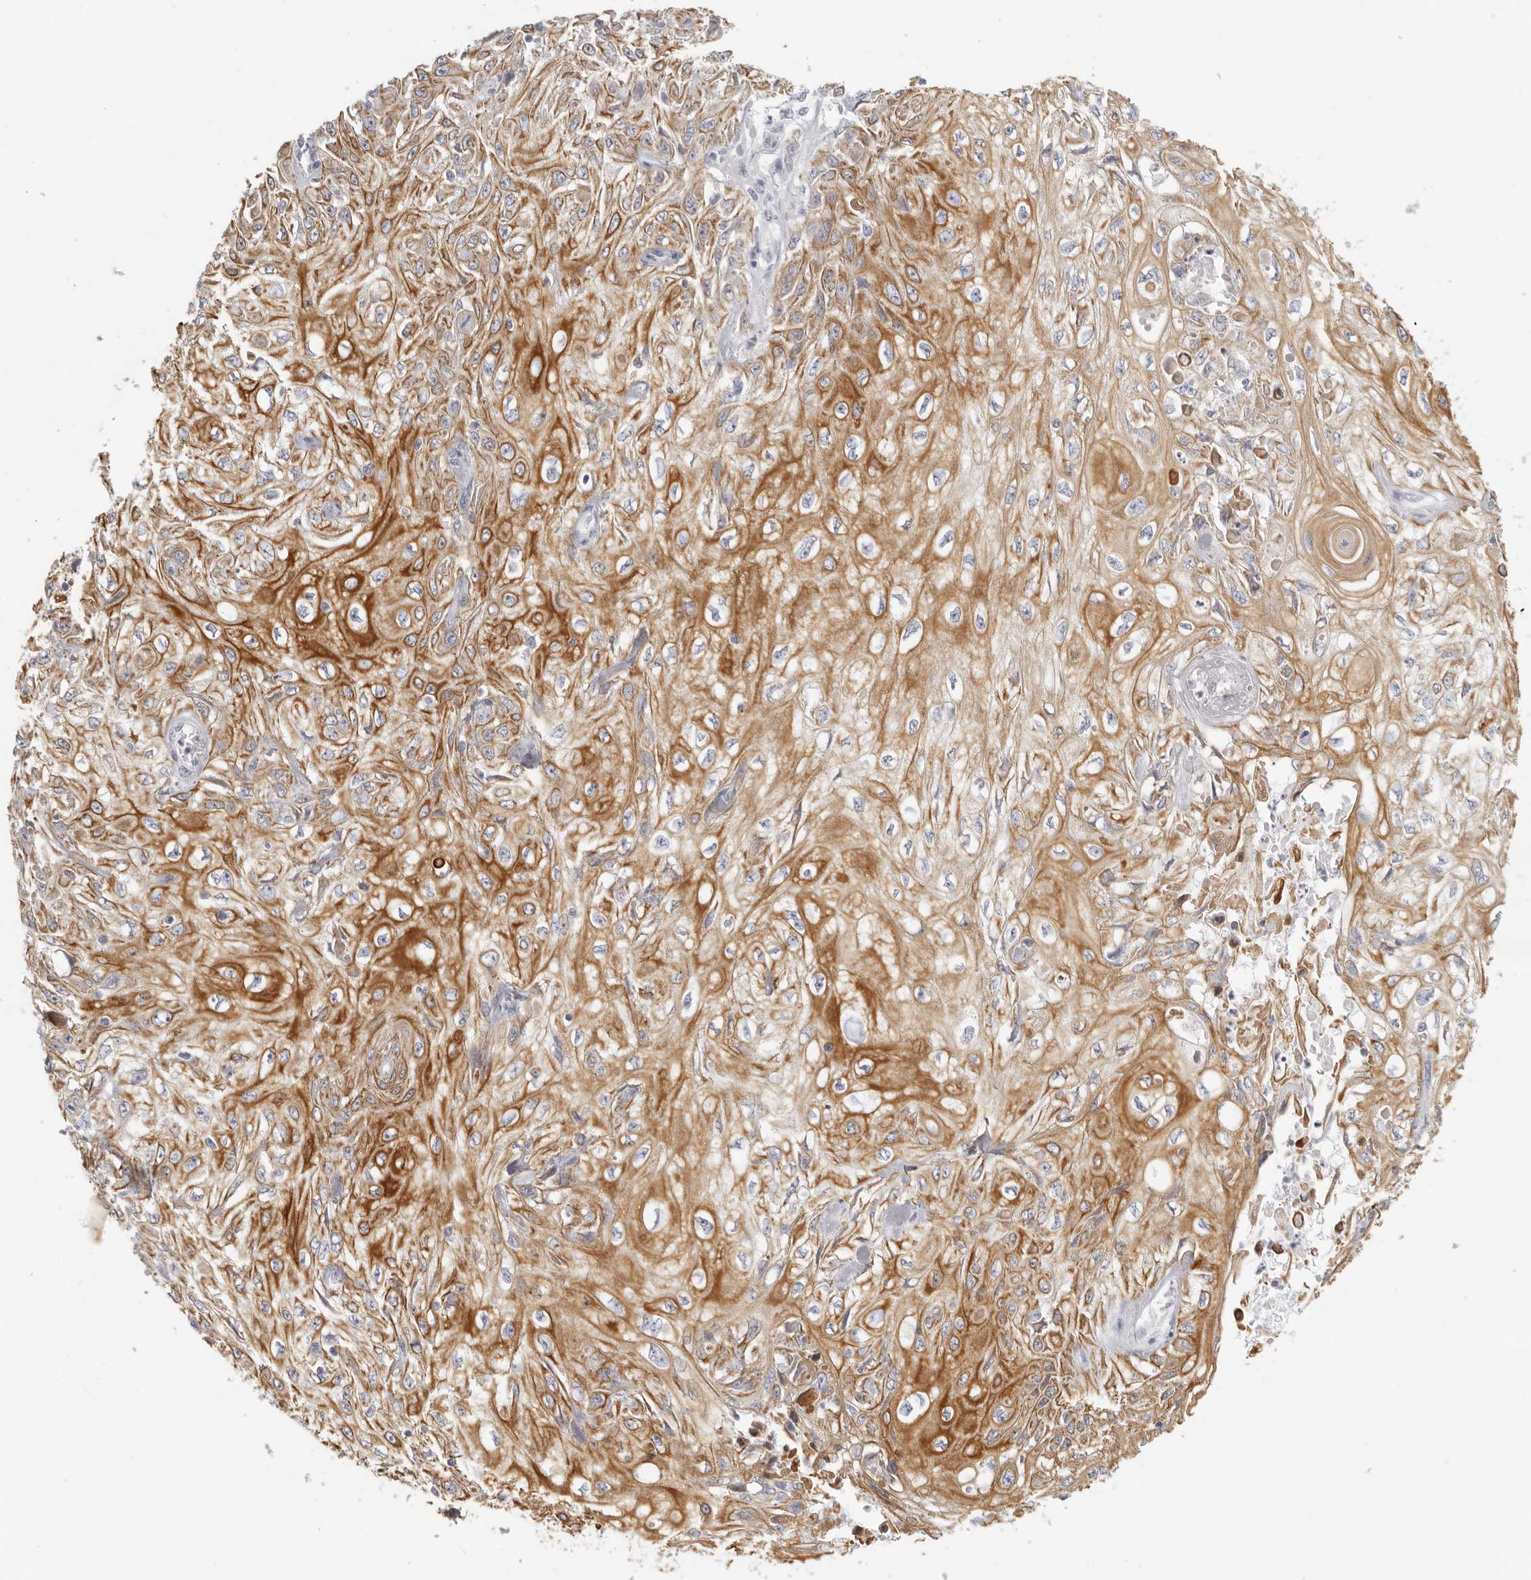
{"staining": {"intensity": "moderate", "quantity": ">75%", "location": "cytoplasmic/membranous"}, "tissue": "skin cancer", "cell_type": "Tumor cells", "image_type": "cancer", "snomed": [{"axis": "morphology", "description": "Squamous cell carcinoma, NOS"}, {"axis": "morphology", "description": "Squamous cell carcinoma, metastatic, NOS"}, {"axis": "topography", "description": "Skin"}, {"axis": "topography", "description": "Lymph node"}], "caption": "This is an image of immunohistochemistry (IHC) staining of squamous cell carcinoma (skin), which shows moderate staining in the cytoplasmic/membranous of tumor cells.", "gene": "RXFP1", "patient": {"sex": "male", "age": 75}}